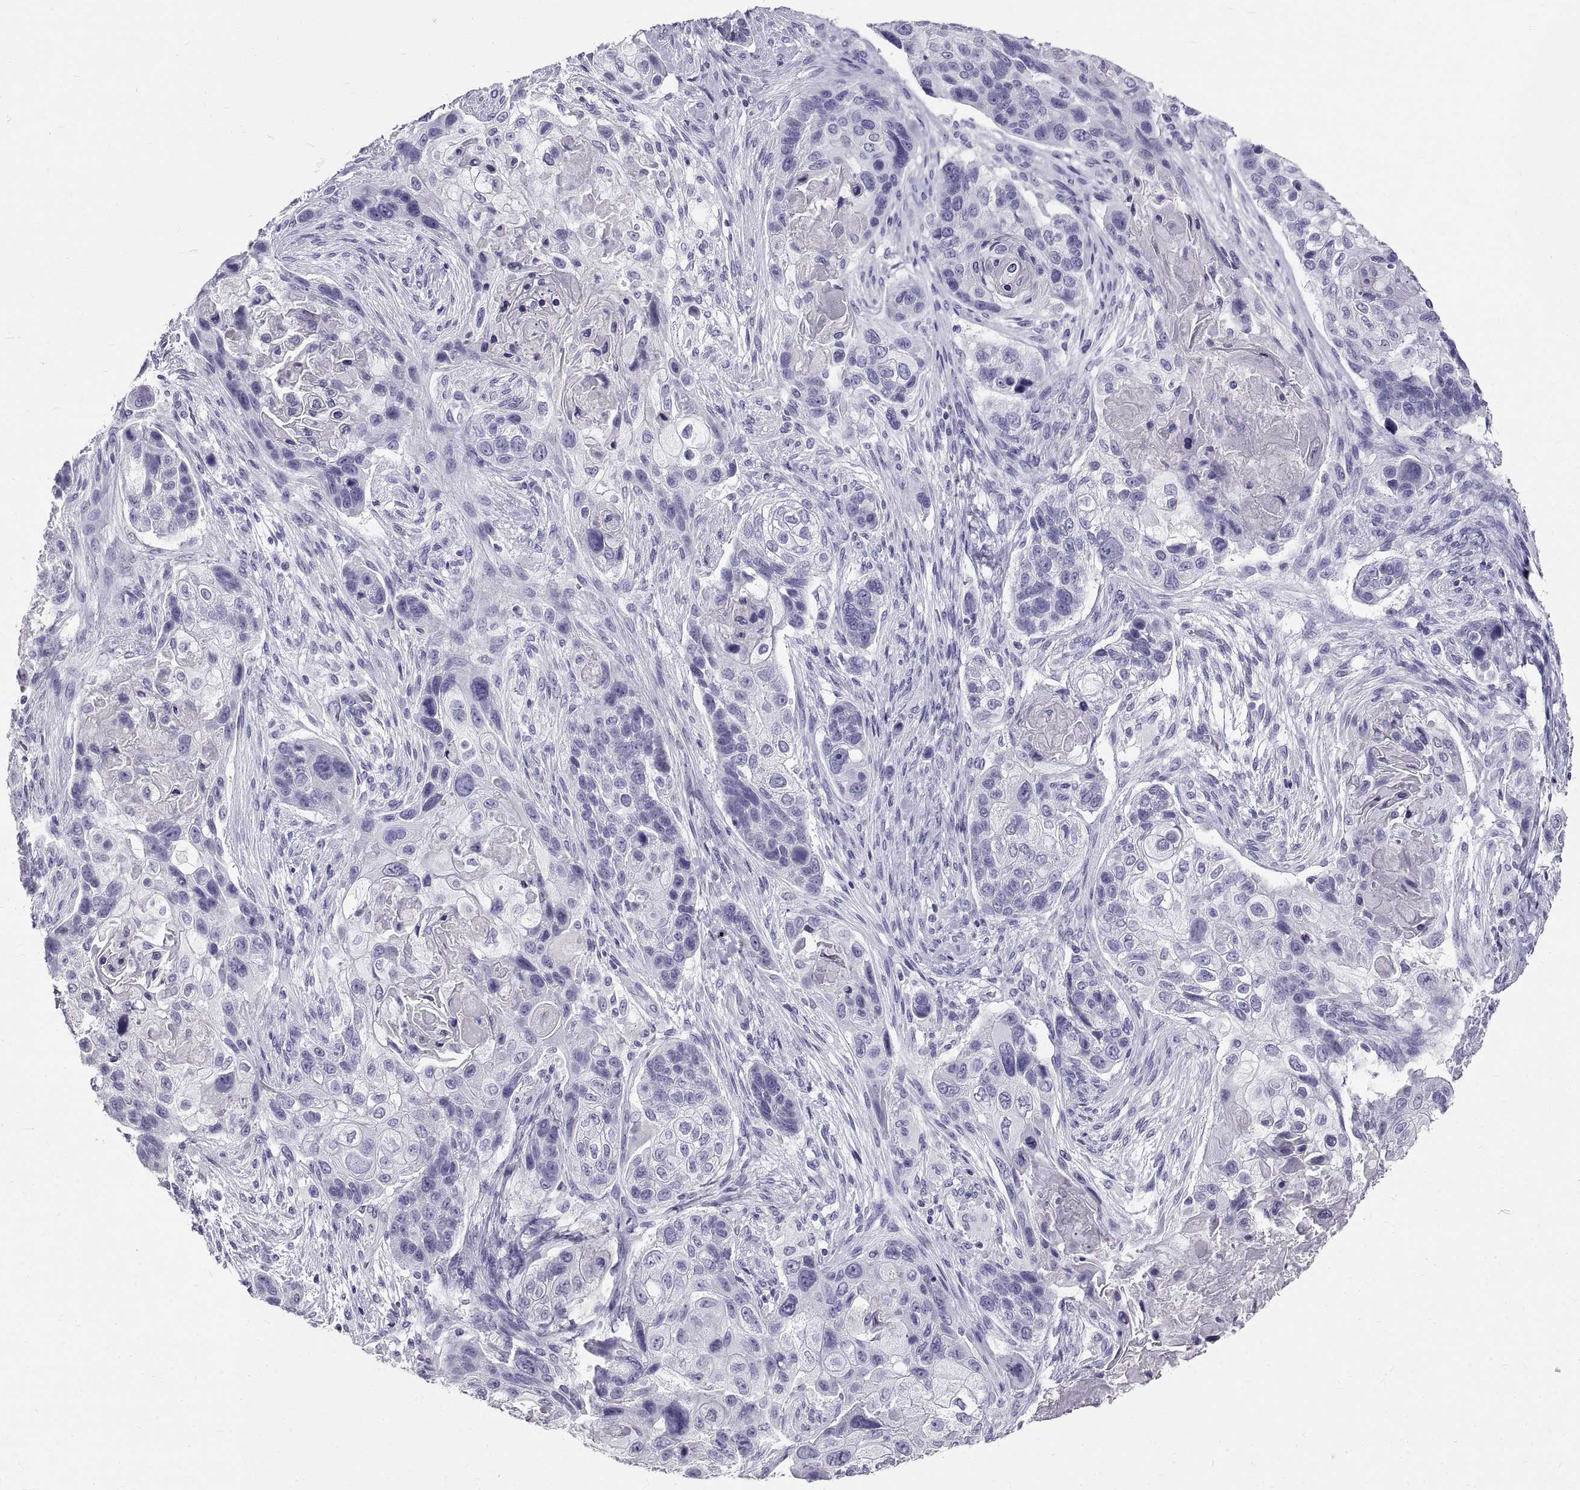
{"staining": {"intensity": "negative", "quantity": "none", "location": "none"}, "tissue": "lung cancer", "cell_type": "Tumor cells", "image_type": "cancer", "snomed": [{"axis": "morphology", "description": "Squamous cell carcinoma, NOS"}, {"axis": "topography", "description": "Lung"}], "caption": "A histopathology image of squamous cell carcinoma (lung) stained for a protein reveals no brown staining in tumor cells.", "gene": "GNG12", "patient": {"sex": "male", "age": 69}}